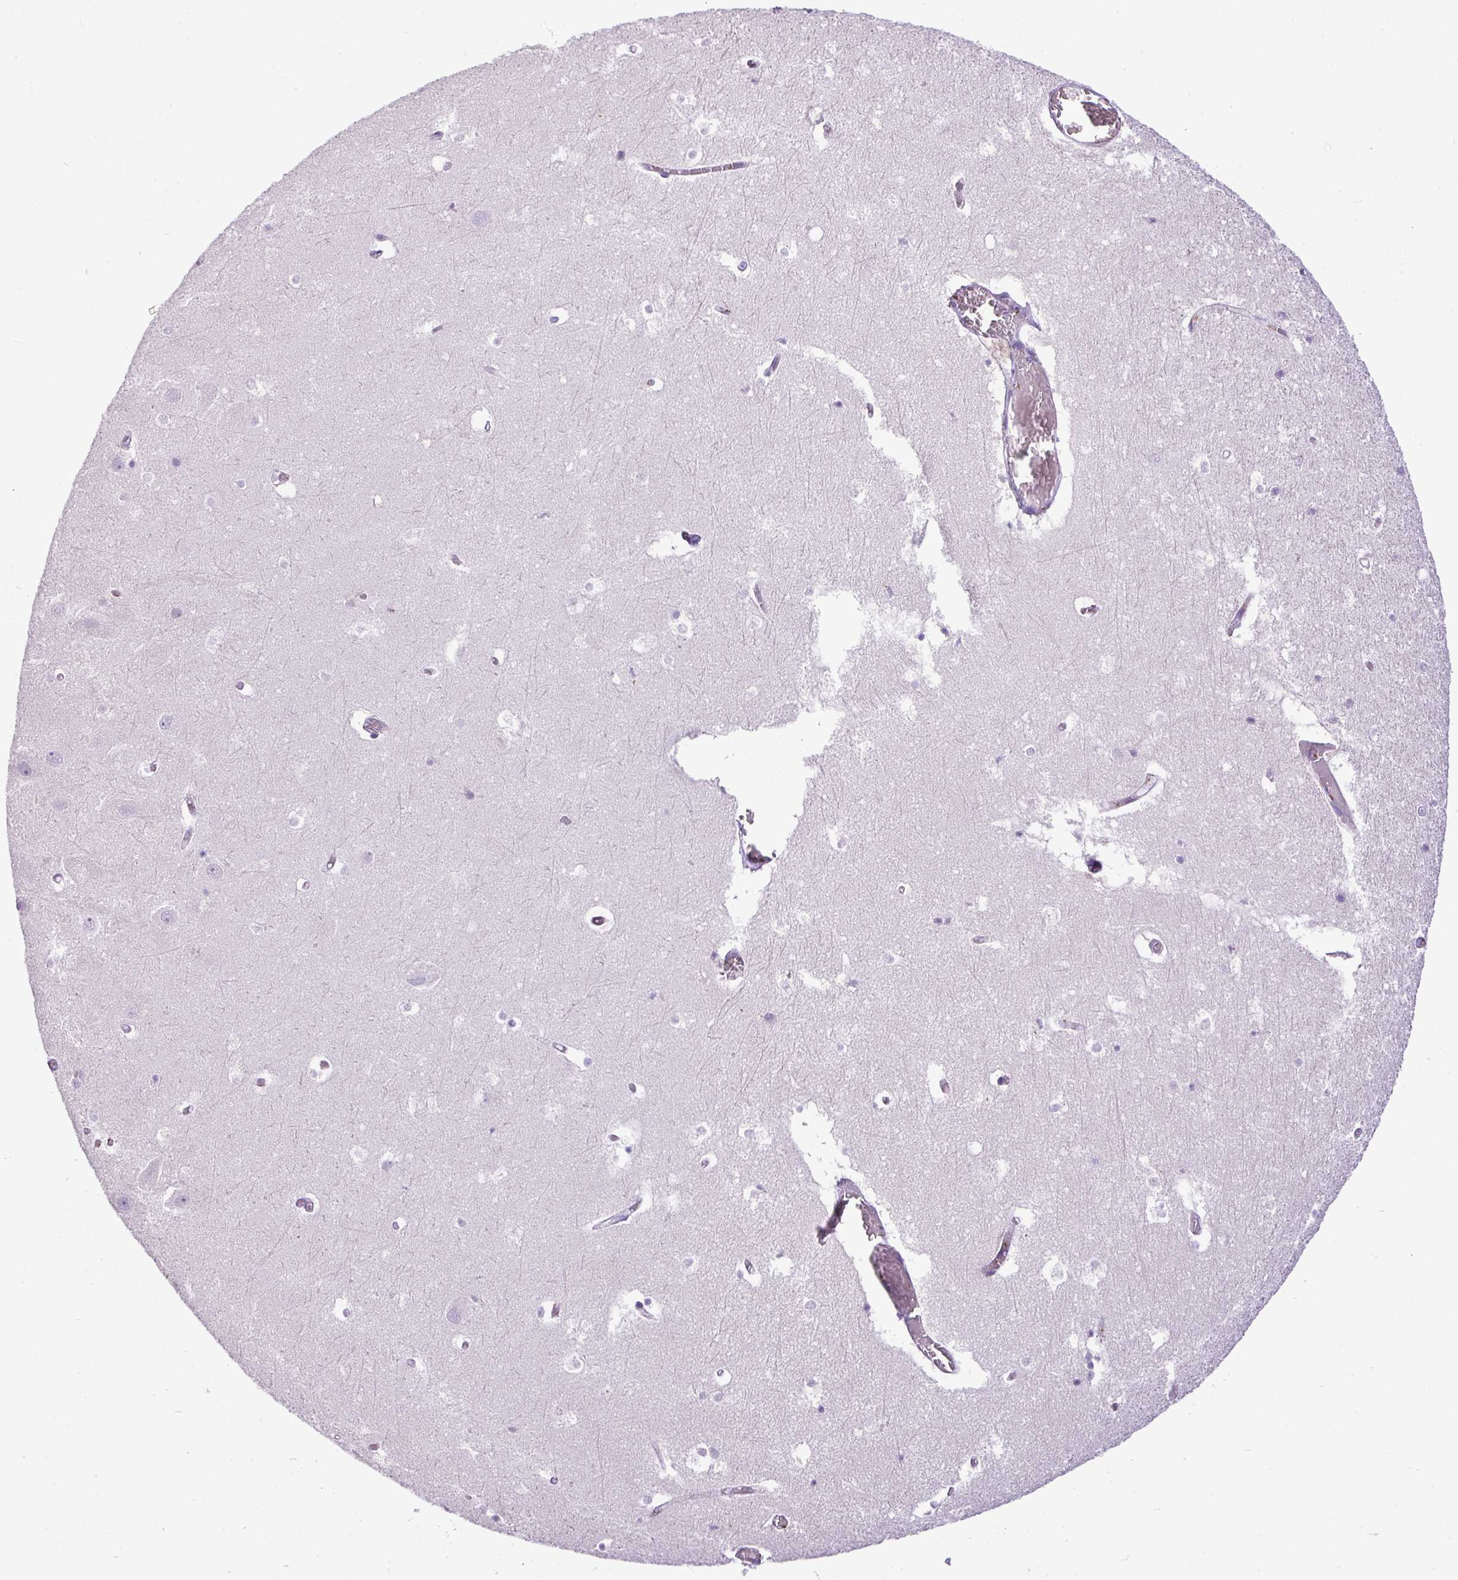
{"staining": {"intensity": "negative", "quantity": "none", "location": "none"}, "tissue": "hippocampus", "cell_type": "Glial cells", "image_type": "normal", "snomed": [{"axis": "morphology", "description": "Normal tissue, NOS"}, {"axis": "topography", "description": "Hippocampus"}], "caption": "IHC micrograph of unremarkable hippocampus: hippocampus stained with DAB (3,3'-diaminobenzidine) demonstrates no significant protein staining in glial cells.", "gene": "FAM43A", "patient": {"sex": "female", "age": 52}}